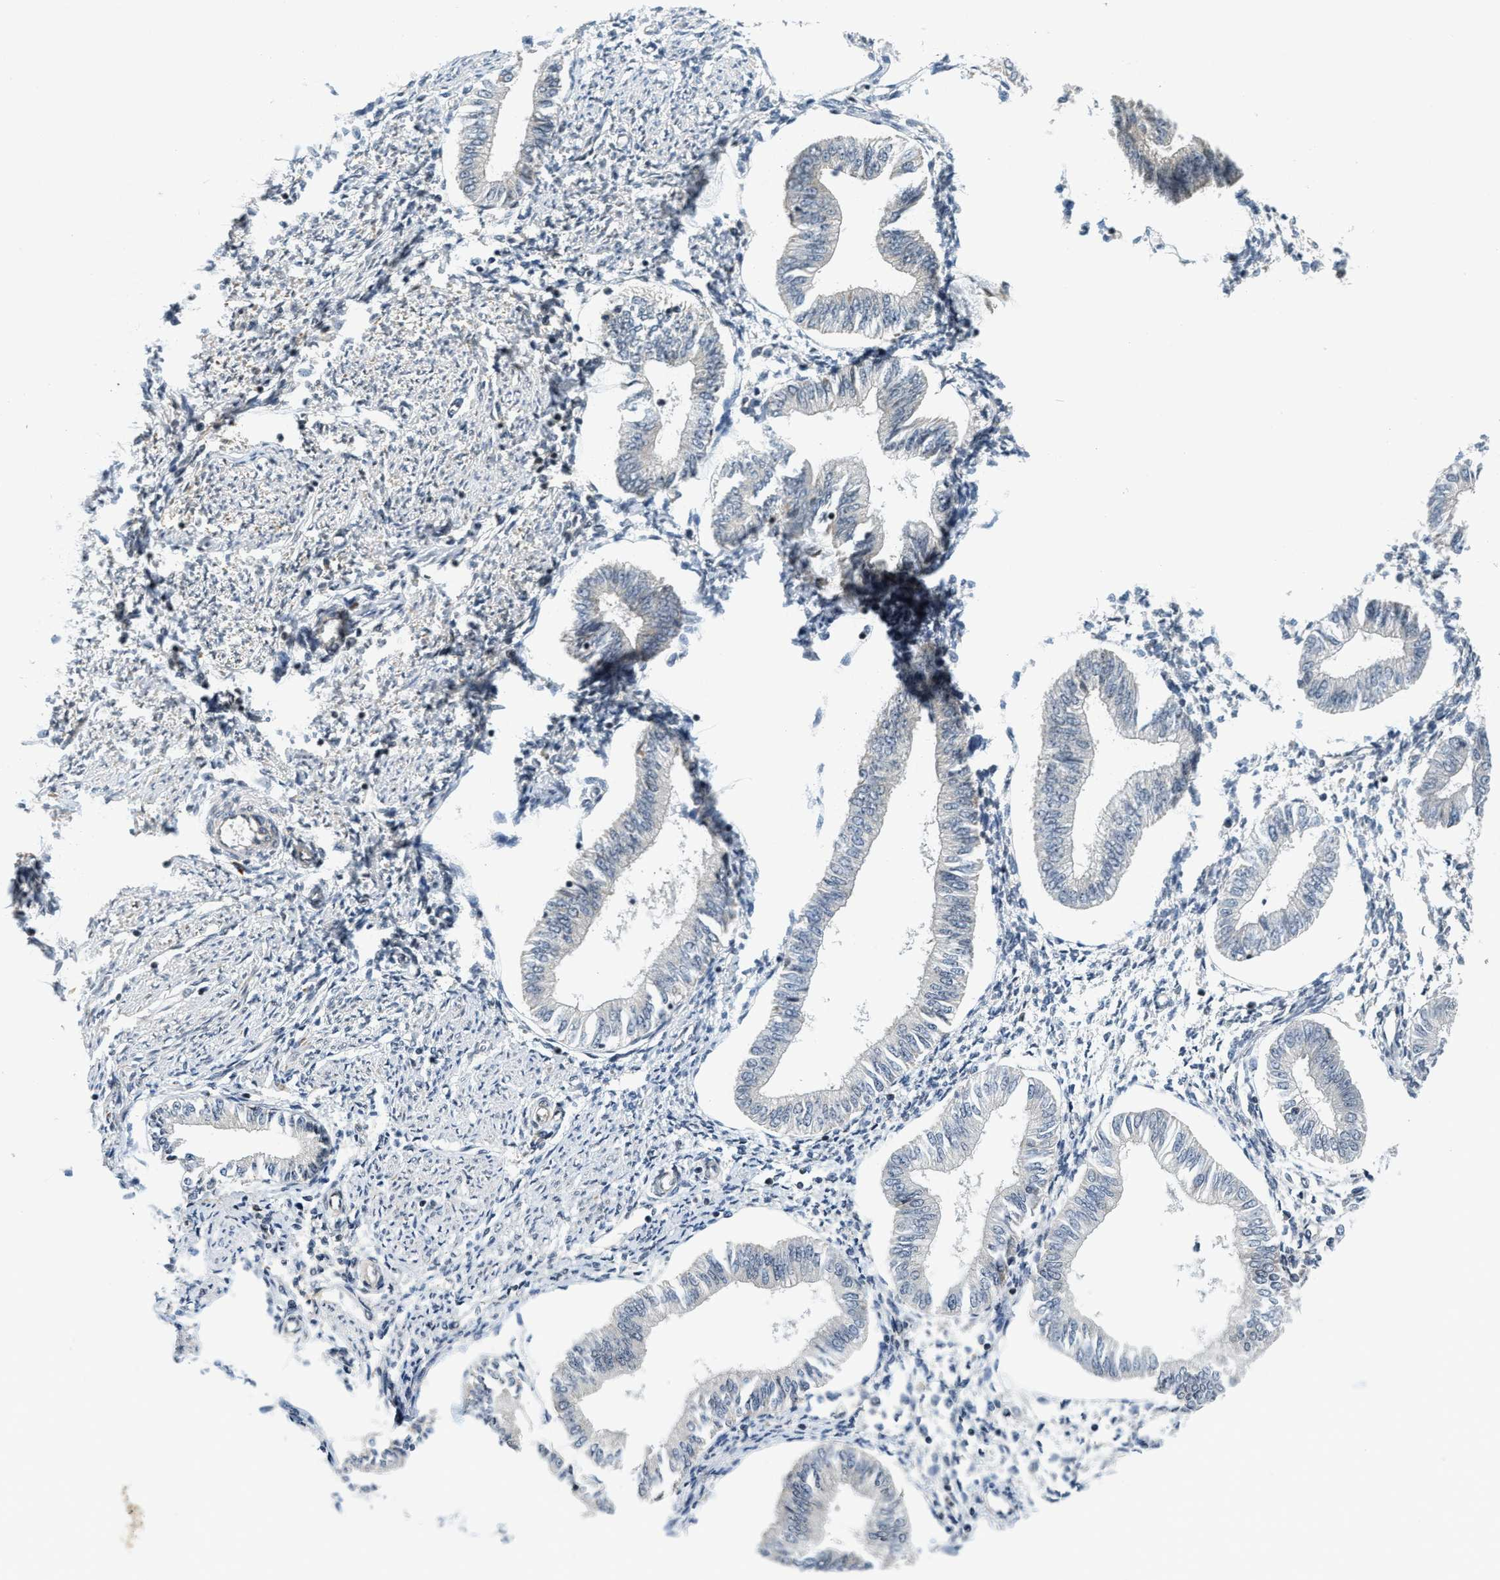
{"staining": {"intensity": "moderate", "quantity": "<25%", "location": "cytoplasmic/membranous"}, "tissue": "endometrium", "cell_type": "Cells in endometrial stroma", "image_type": "normal", "snomed": [{"axis": "morphology", "description": "Normal tissue, NOS"}, {"axis": "topography", "description": "Endometrium"}], "caption": "Cells in endometrial stroma demonstrate low levels of moderate cytoplasmic/membranous staining in about <25% of cells in normal human endometrium. (Stains: DAB in brown, nuclei in blue, Microscopy: brightfield microscopy at high magnification).", "gene": "KMT2A", "patient": {"sex": "female", "age": 50}}